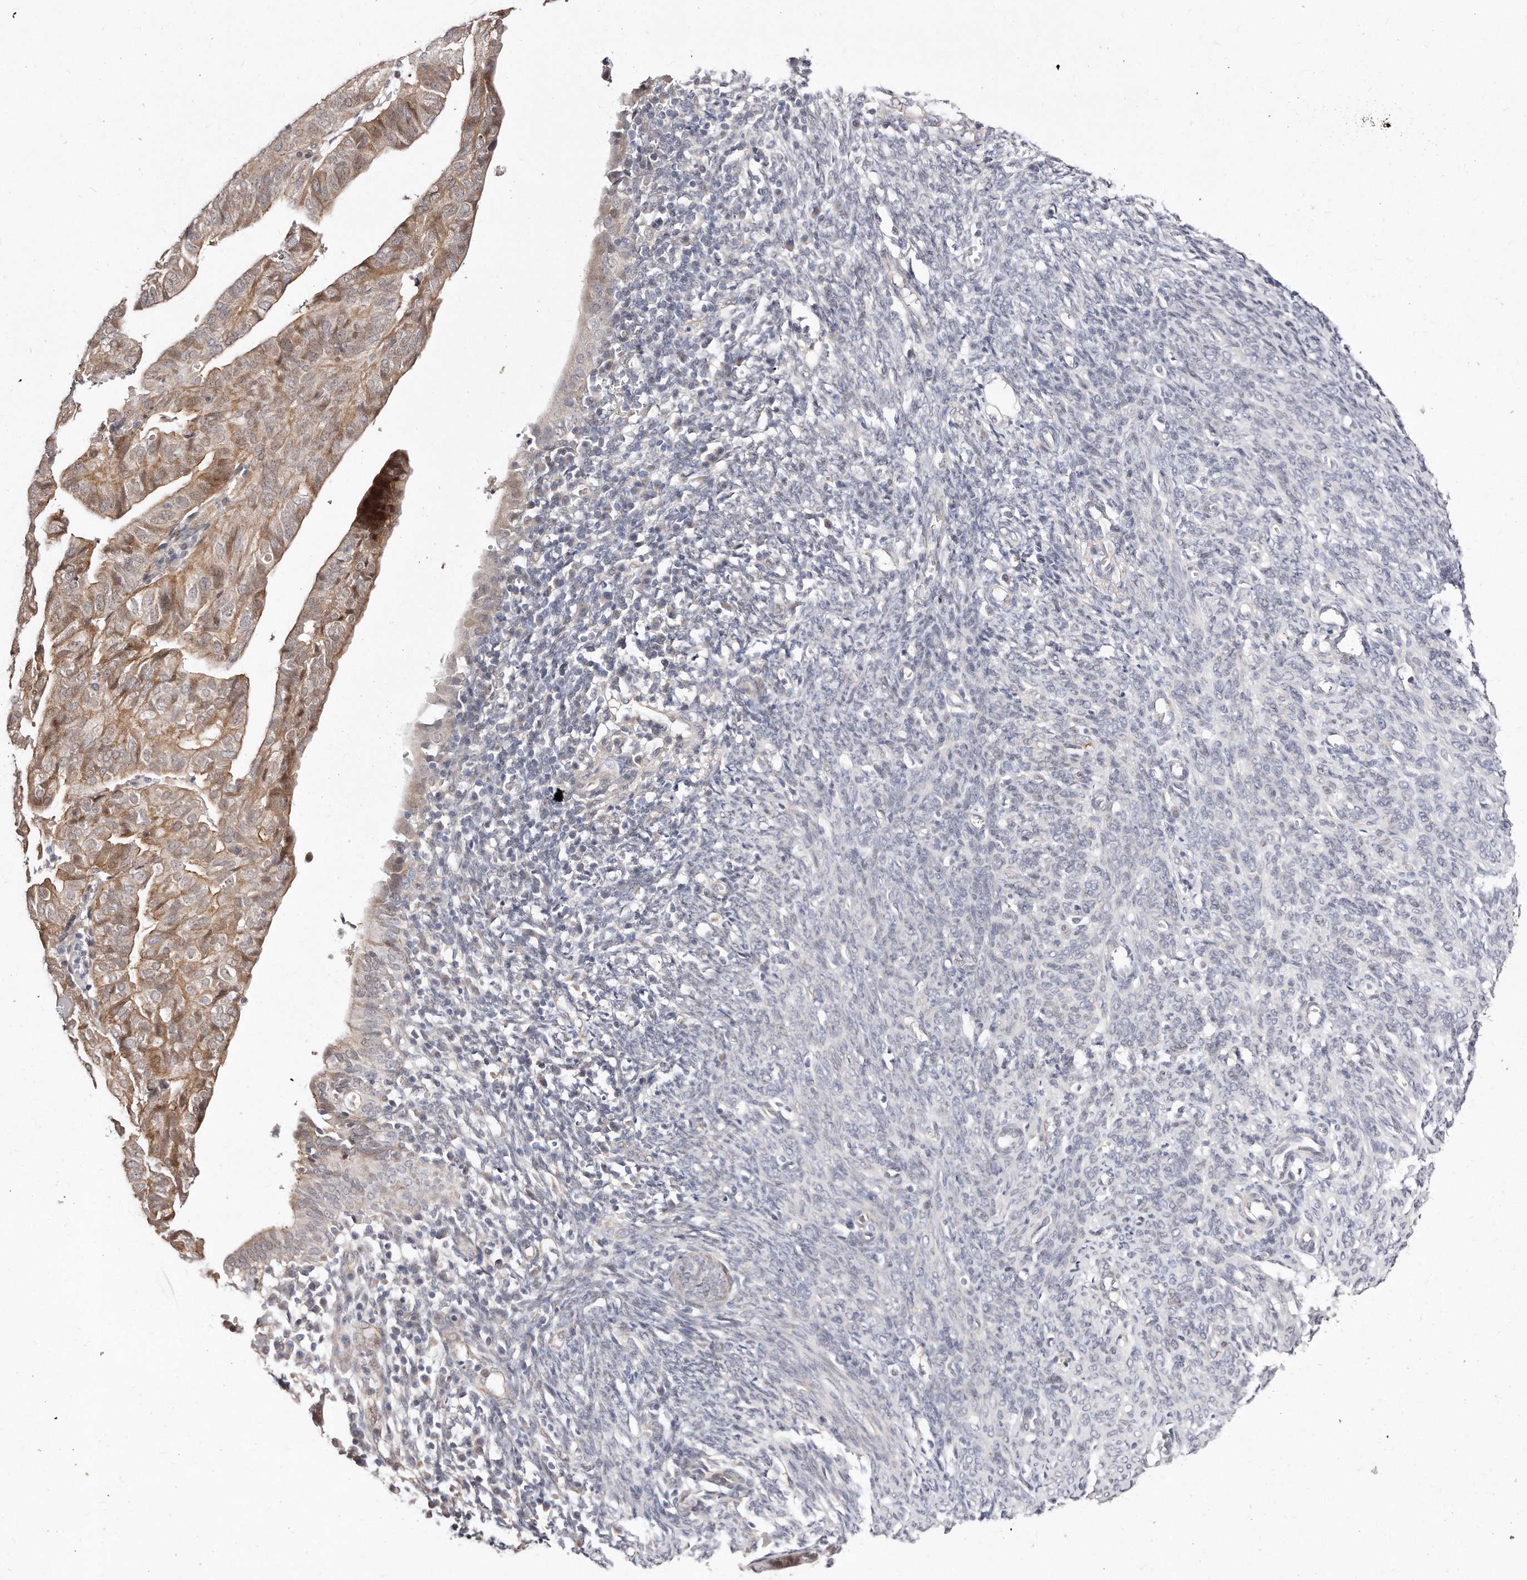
{"staining": {"intensity": "moderate", "quantity": ">75%", "location": "cytoplasmic/membranous"}, "tissue": "endometrial cancer", "cell_type": "Tumor cells", "image_type": "cancer", "snomed": [{"axis": "morphology", "description": "Adenocarcinoma, NOS"}, {"axis": "topography", "description": "Uterus"}], "caption": "A brown stain shows moderate cytoplasmic/membranous staining of a protein in endometrial adenocarcinoma tumor cells.", "gene": "CASZ1", "patient": {"sex": "female", "age": 77}}